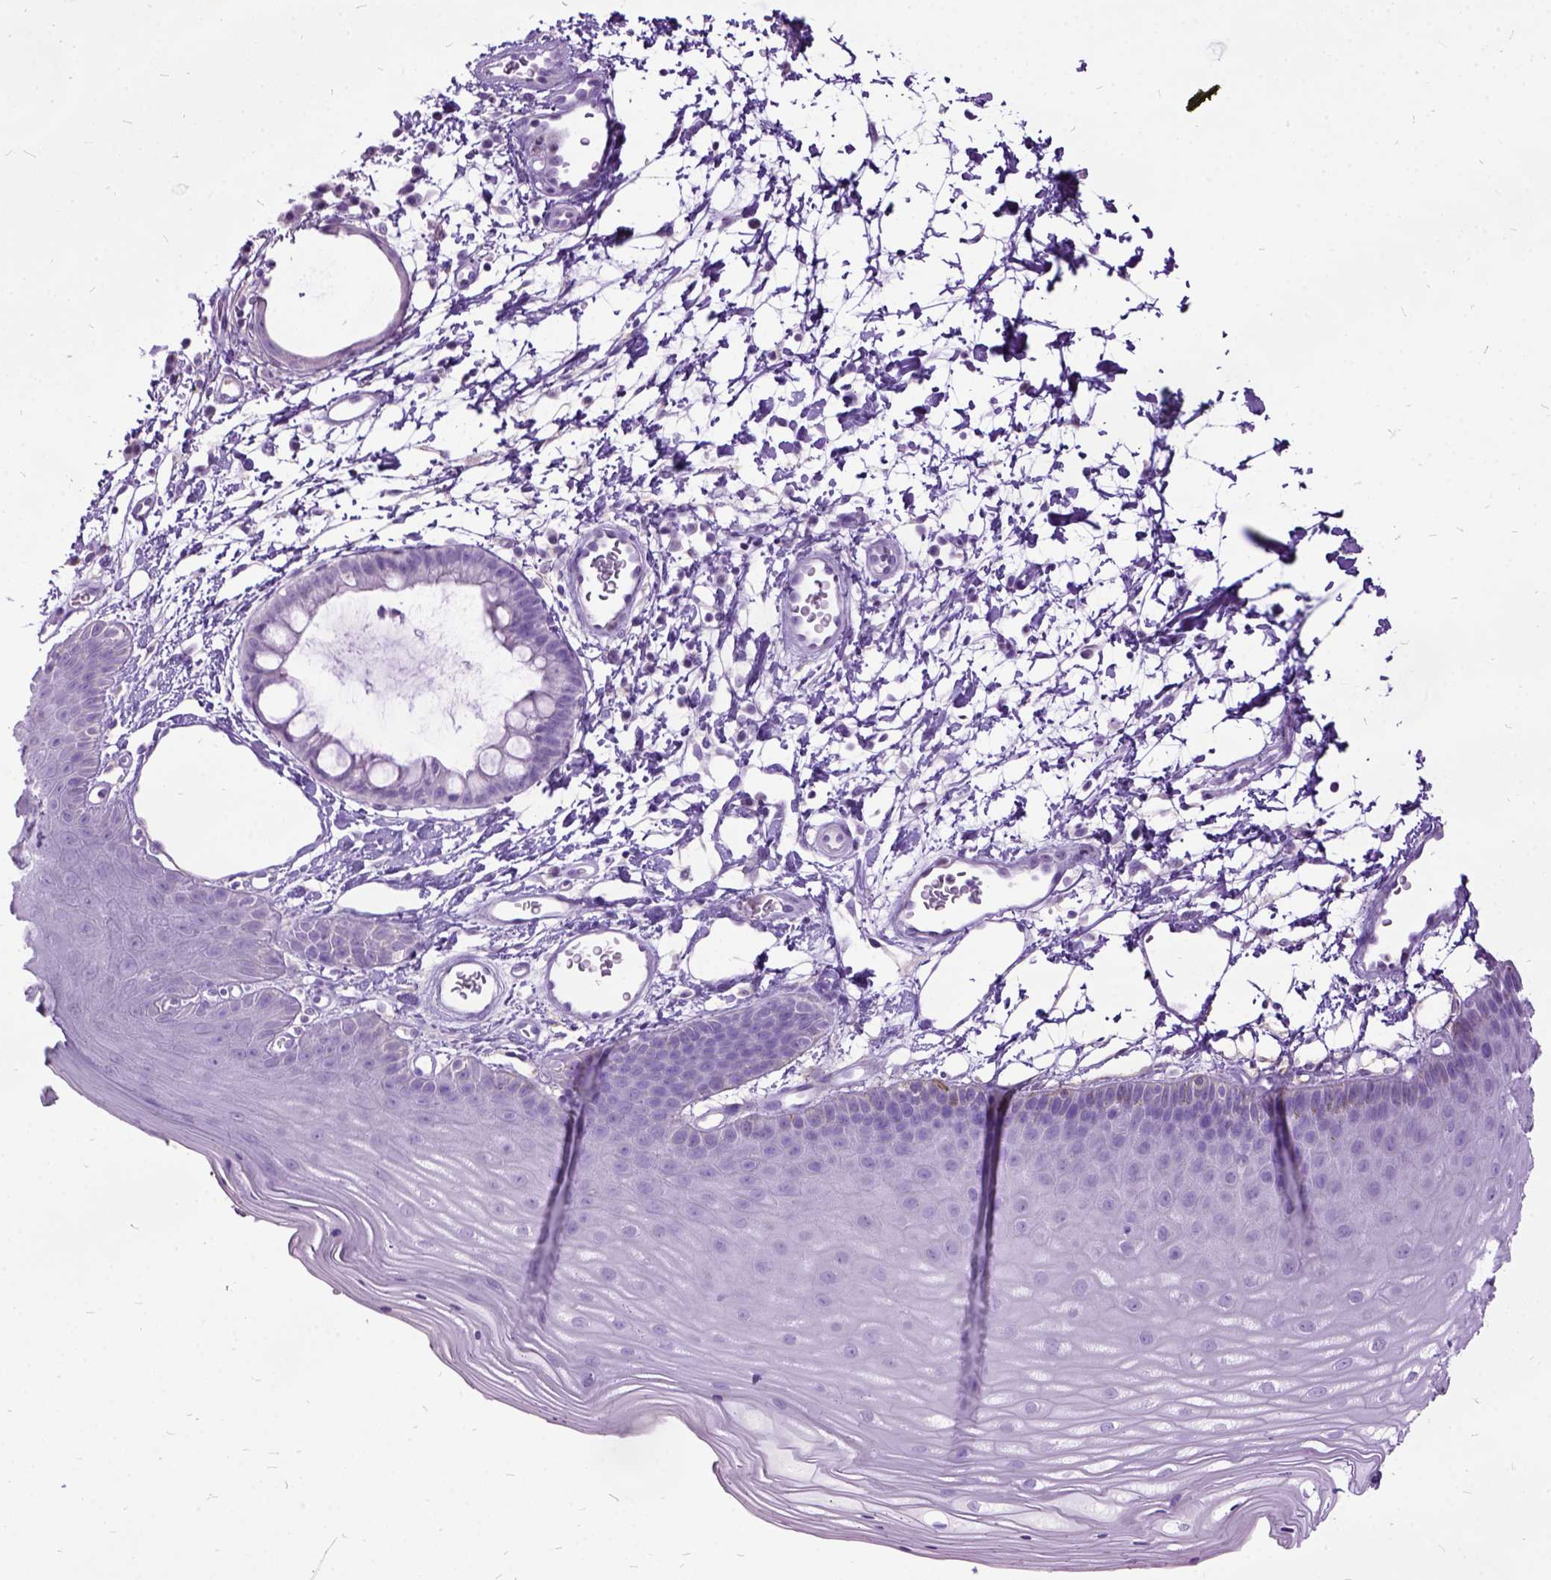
{"staining": {"intensity": "negative", "quantity": "none", "location": "none"}, "tissue": "skin", "cell_type": "Epidermal cells", "image_type": "normal", "snomed": [{"axis": "morphology", "description": "Normal tissue, NOS"}, {"axis": "topography", "description": "Anal"}], "caption": "High magnification brightfield microscopy of normal skin stained with DAB (3,3'-diaminobenzidine) (brown) and counterstained with hematoxylin (blue): epidermal cells show no significant positivity. Brightfield microscopy of immunohistochemistry stained with DAB (3,3'-diaminobenzidine) (brown) and hematoxylin (blue), captured at high magnification.", "gene": "MME", "patient": {"sex": "male", "age": 53}}